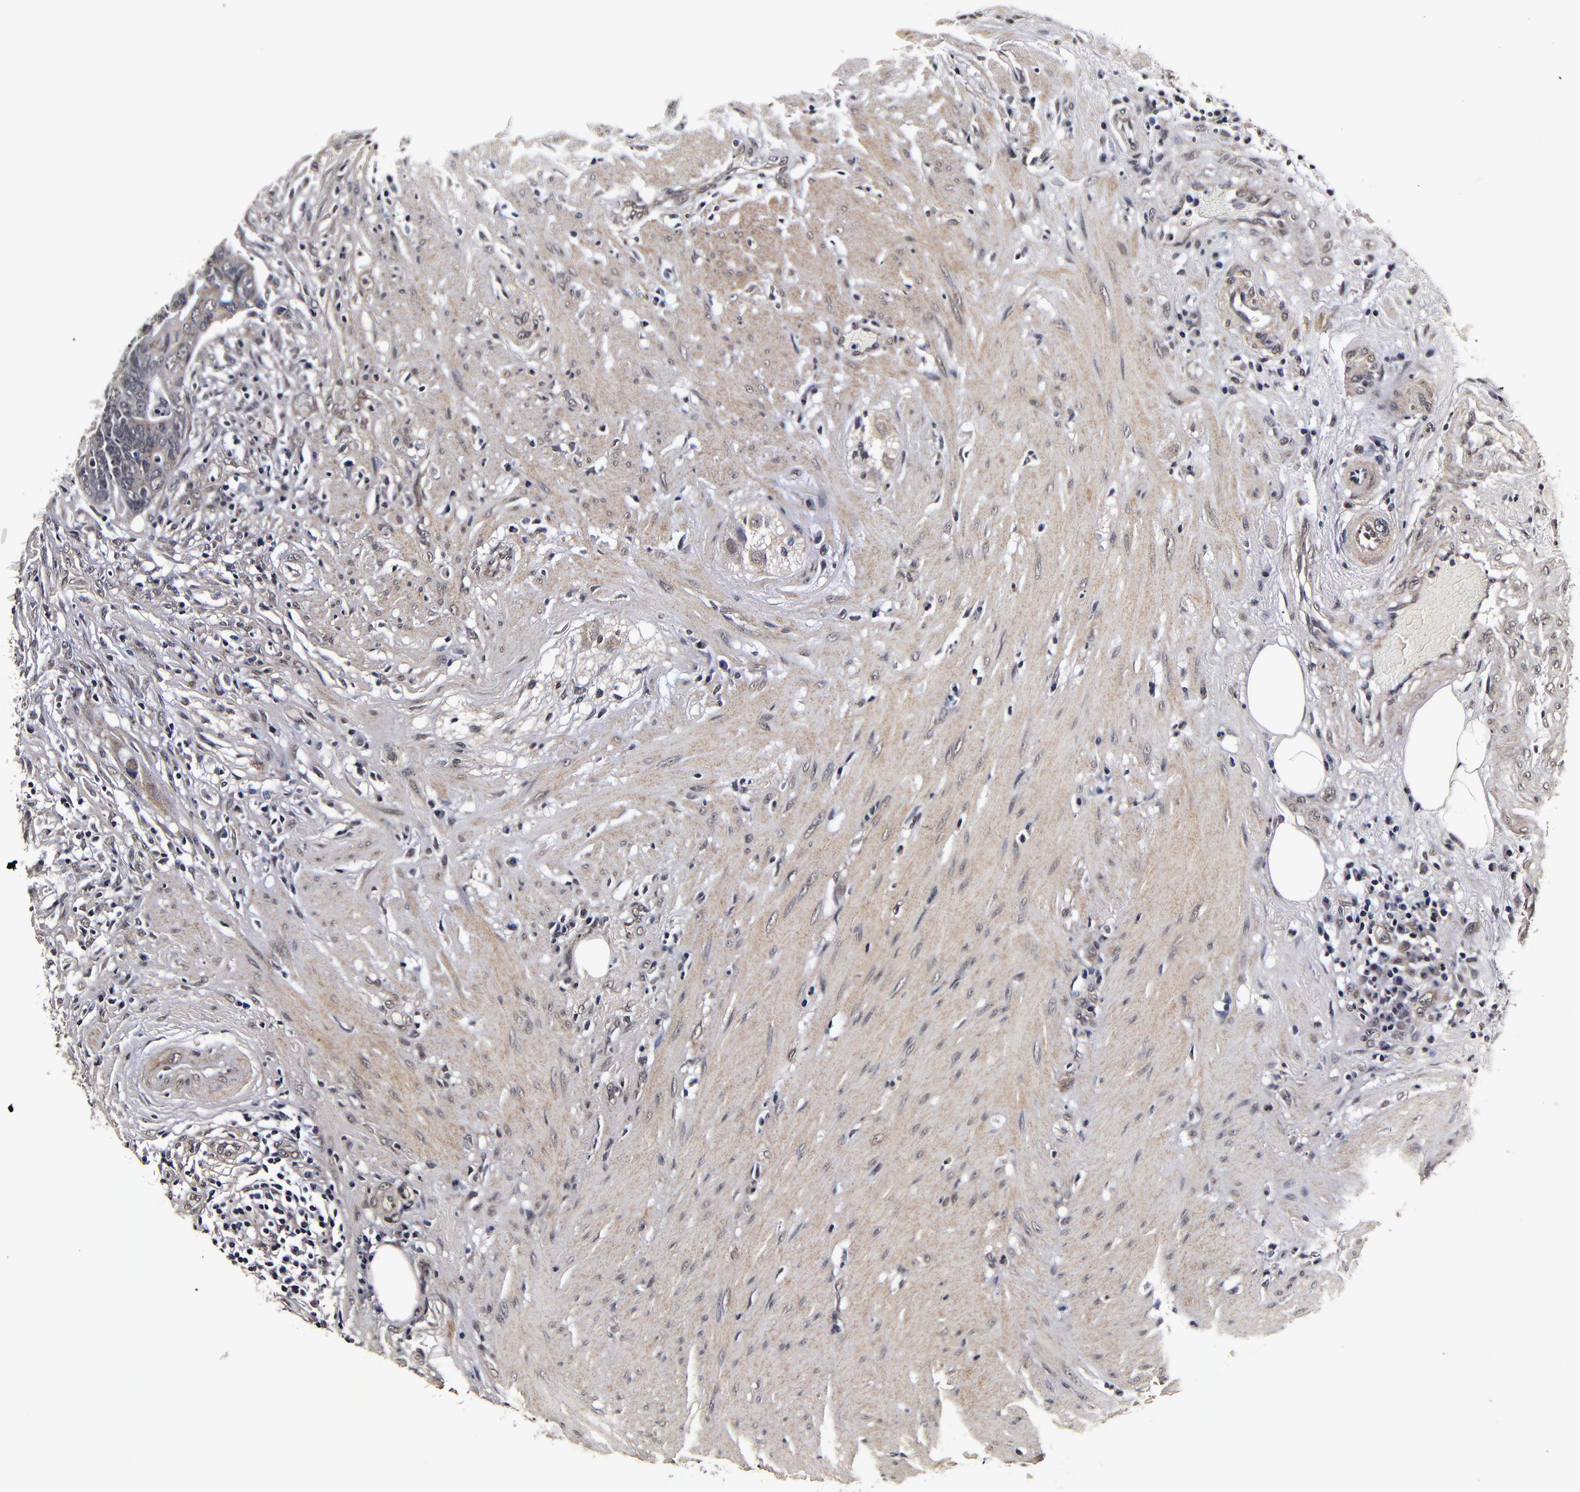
{"staining": {"intensity": "weak", "quantity": ">75%", "location": "cytoplasmic/membranous"}, "tissue": "colorectal cancer", "cell_type": "Tumor cells", "image_type": "cancer", "snomed": [{"axis": "morphology", "description": "Adenocarcinoma, NOS"}, {"axis": "topography", "description": "Rectum"}], "caption": "Colorectal cancer was stained to show a protein in brown. There is low levels of weak cytoplasmic/membranous expression in approximately >75% of tumor cells.", "gene": "MMP15", "patient": {"sex": "male", "age": 53}}